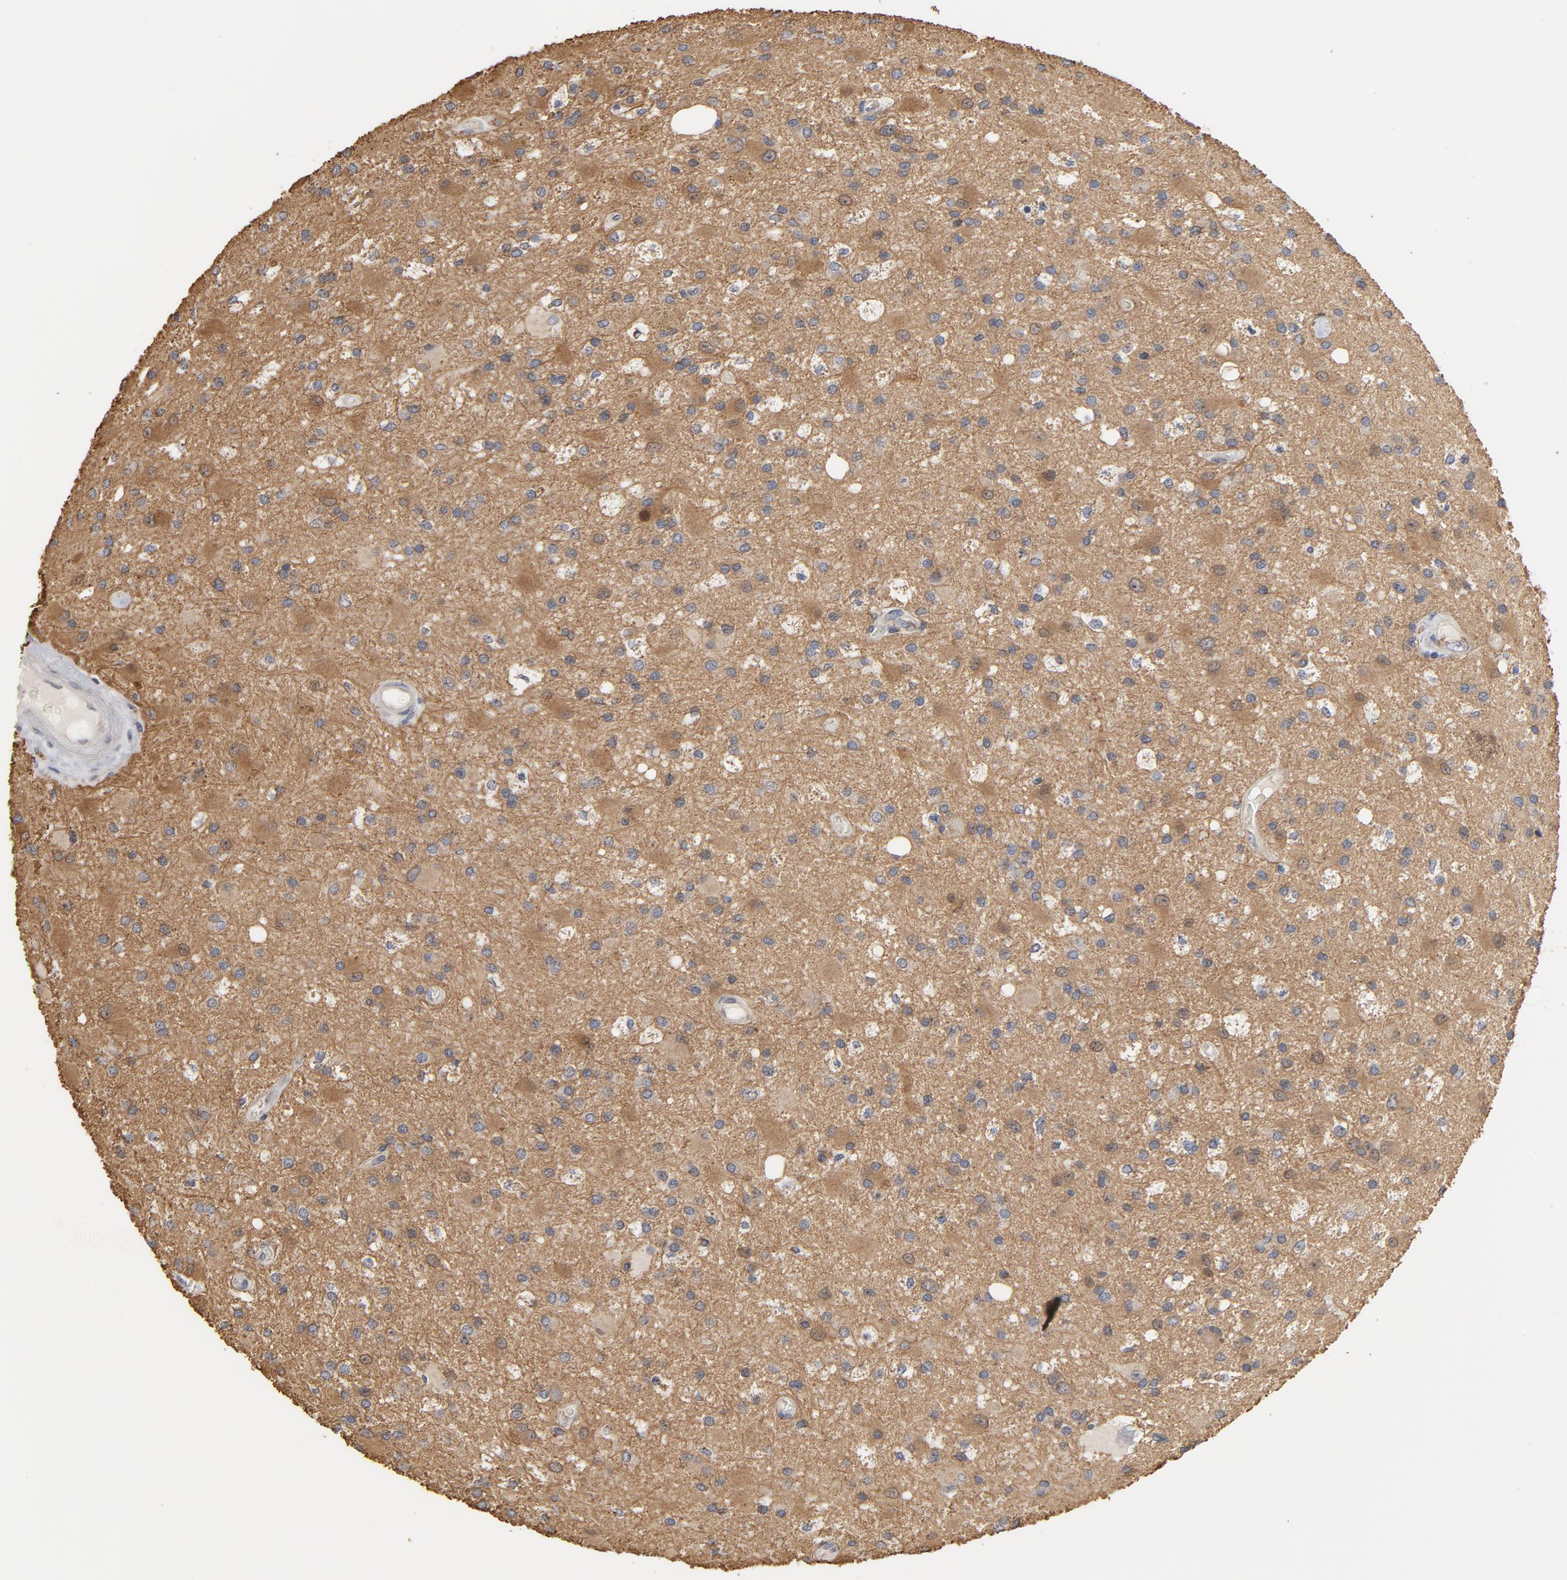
{"staining": {"intensity": "moderate", "quantity": "<25%", "location": "cytoplasmic/membranous"}, "tissue": "glioma", "cell_type": "Tumor cells", "image_type": "cancer", "snomed": [{"axis": "morphology", "description": "Glioma, malignant, Low grade"}, {"axis": "topography", "description": "Brain"}], "caption": "About <25% of tumor cells in human glioma reveal moderate cytoplasmic/membranous protein expression as visualized by brown immunohistochemical staining.", "gene": "PPP1R1B", "patient": {"sex": "male", "age": 58}}